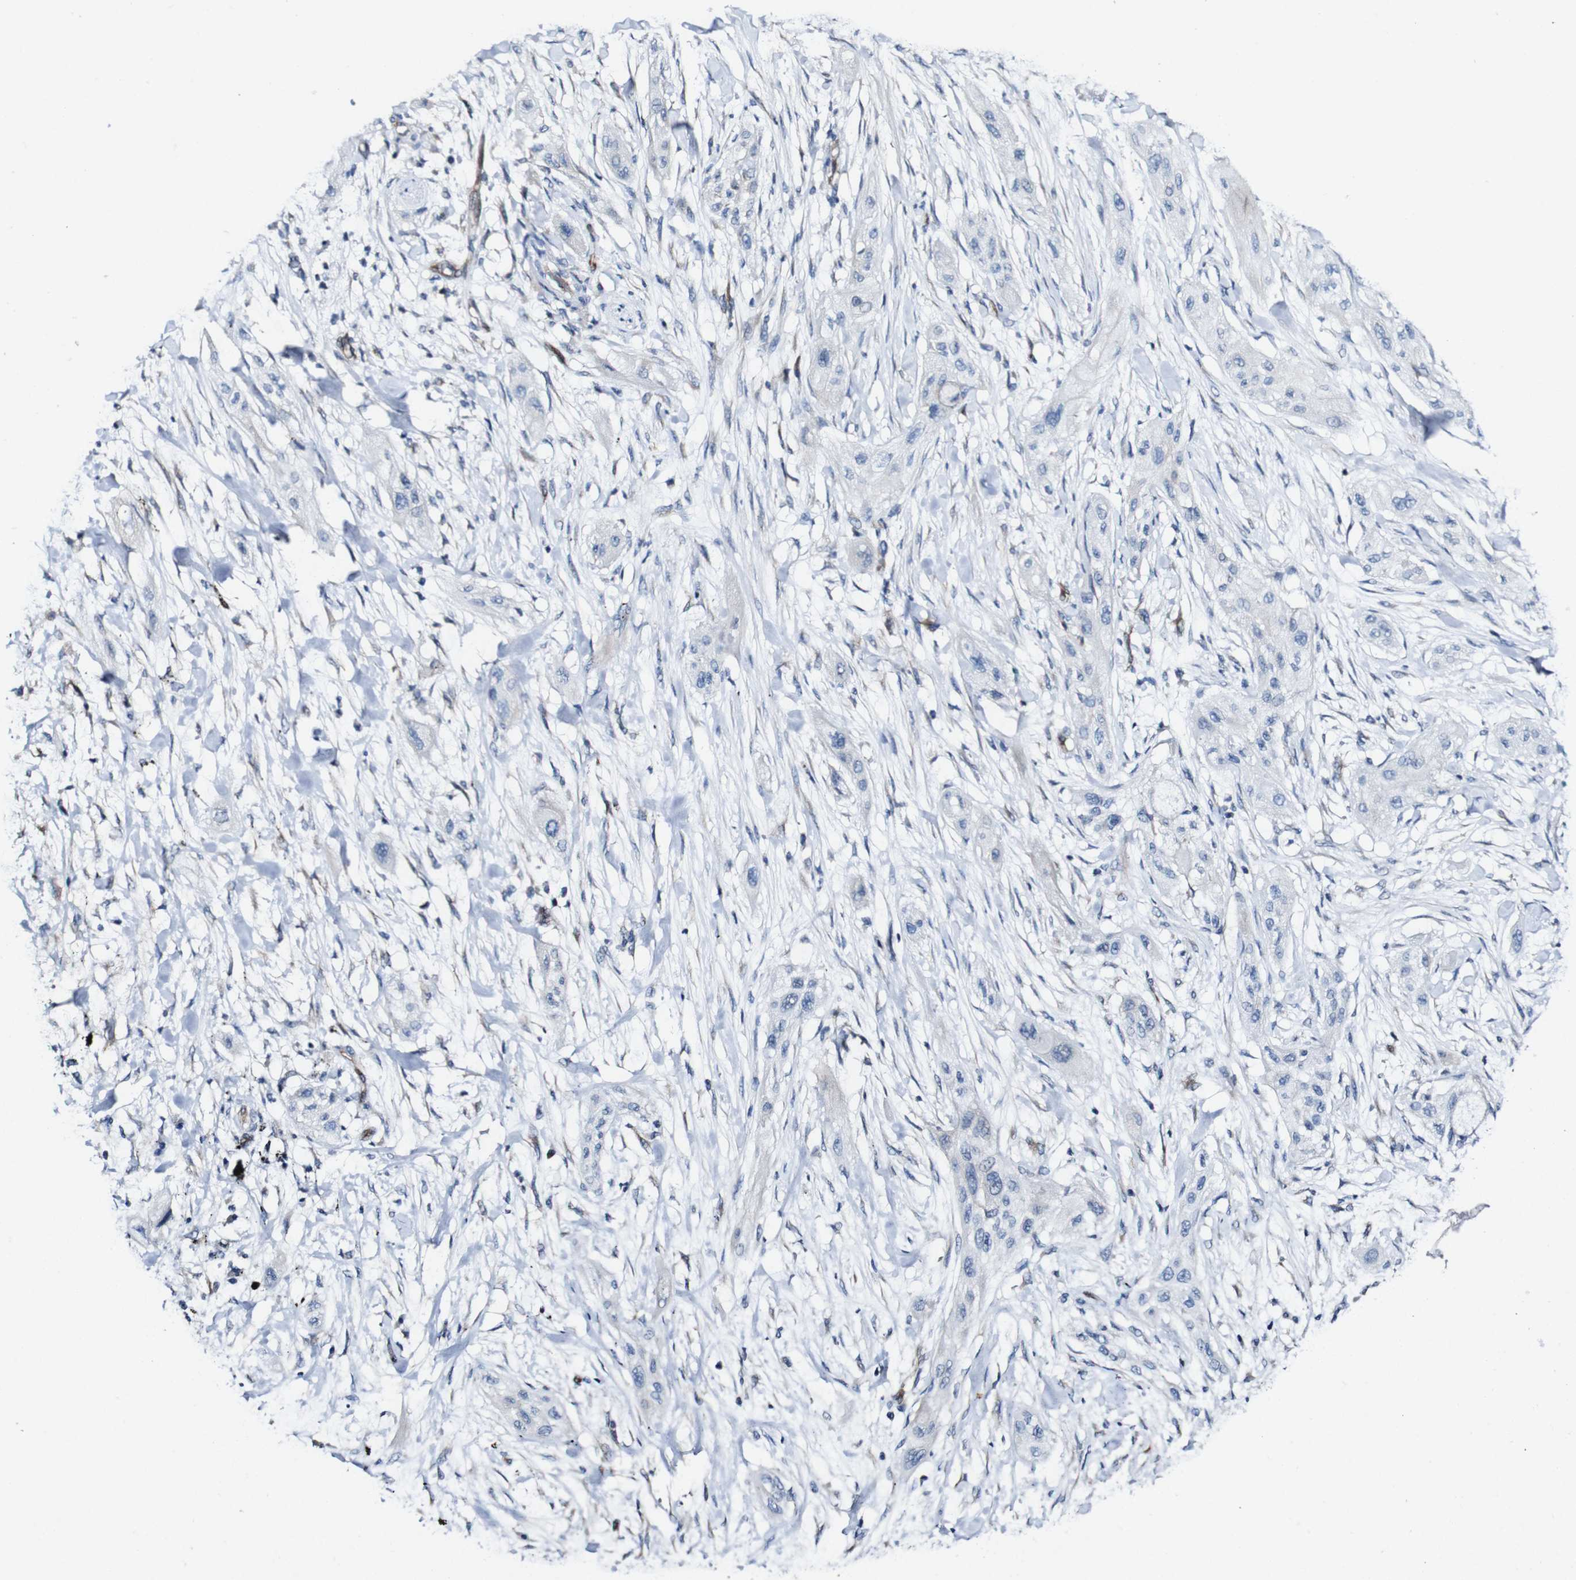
{"staining": {"intensity": "negative", "quantity": "none", "location": "none"}, "tissue": "lung cancer", "cell_type": "Tumor cells", "image_type": "cancer", "snomed": [{"axis": "morphology", "description": "Squamous cell carcinoma, NOS"}, {"axis": "topography", "description": "Lung"}], "caption": "IHC of human lung cancer reveals no positivity in tumor cells.", "gene": "GRAMD1A", "patient": {"sex": "female", "age": 47}}